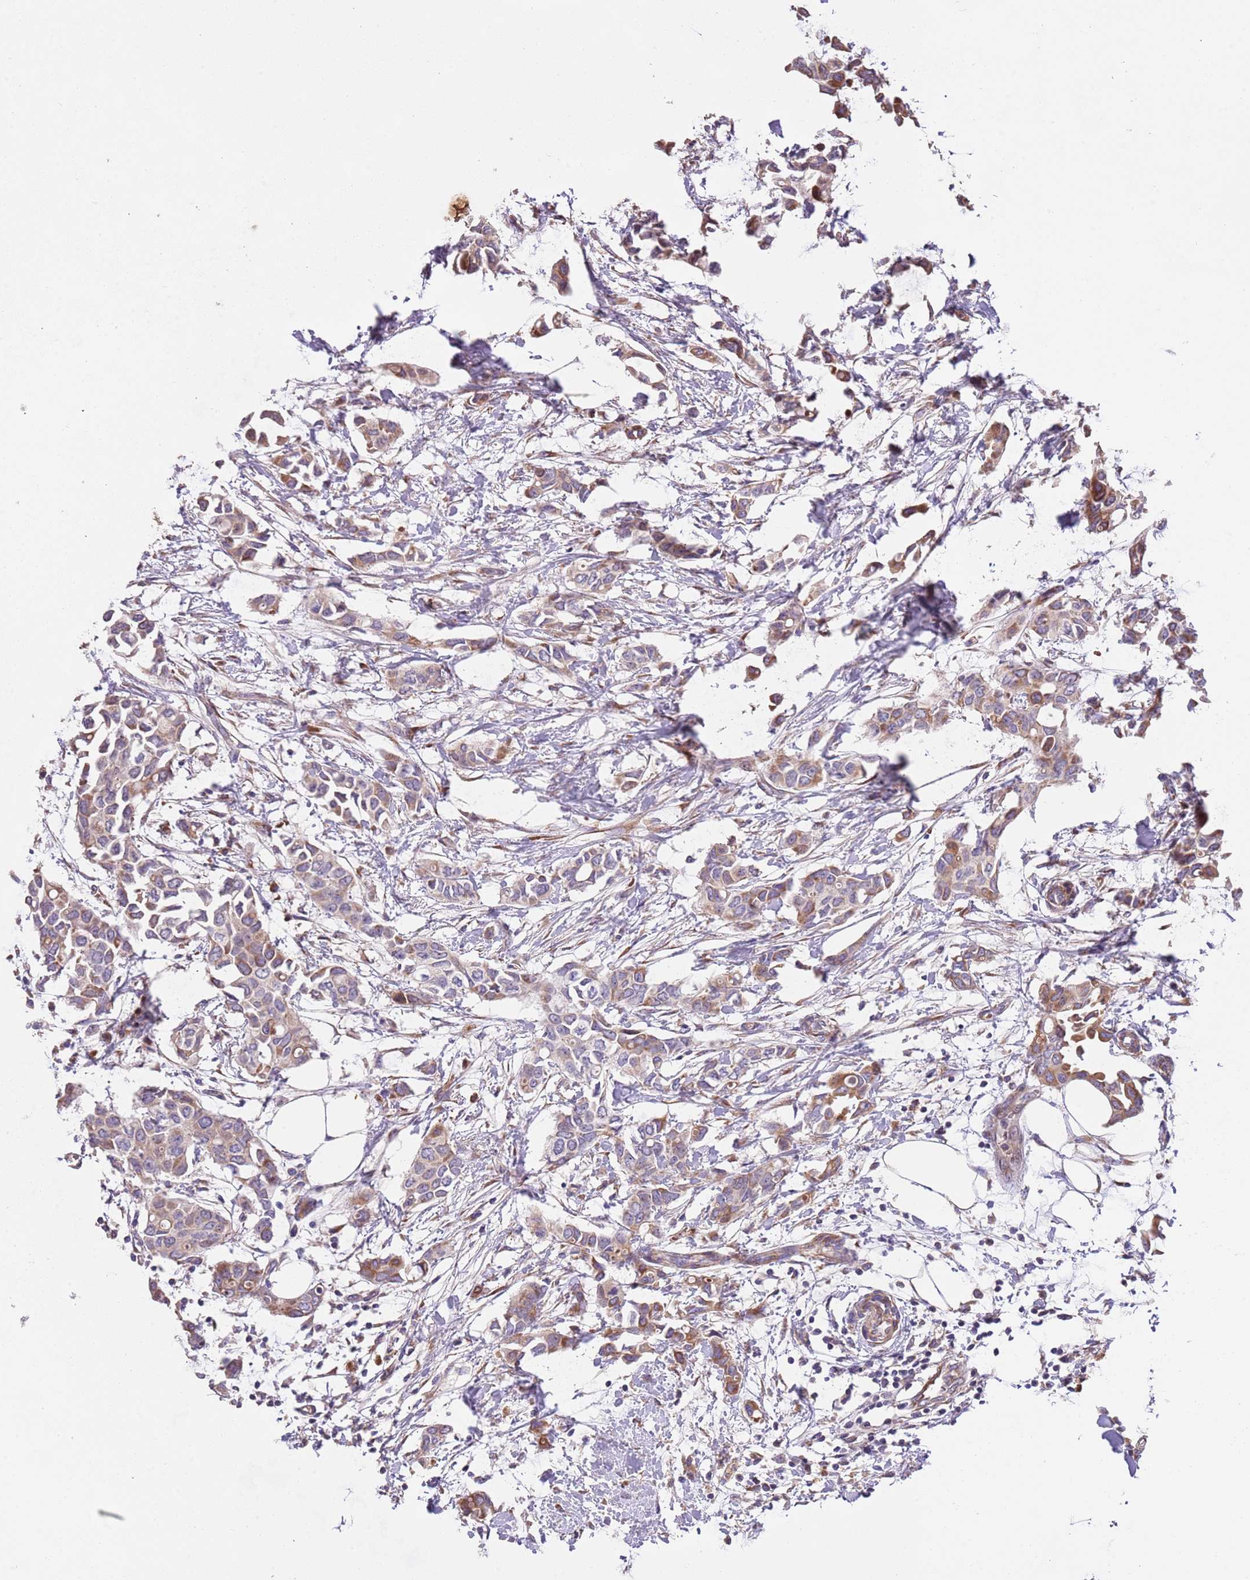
{"staining": {"intensity": "moderate", "quantity": "<25%", "location": "cytoplasmic/membranous"}, "tissue": "breast cancer", "cell_type": "Tumor cells", "image_type": "cancer", "snomed": [{"axis": "morphology", "description": "Duct carcinoma"}, {"axis": "topography", "description": "Breast"}], "caption": "DAB (3,3'-diaminobenzidine) immunohistochemical staining of human breast cancer (invasive ductal carcinoma) exhibits moderate cytoplasmic/membranous protein expression in approximately <25% of tumor cells.", "gene": "PIGA", "patient": {"sex": "female", "age": 41}}